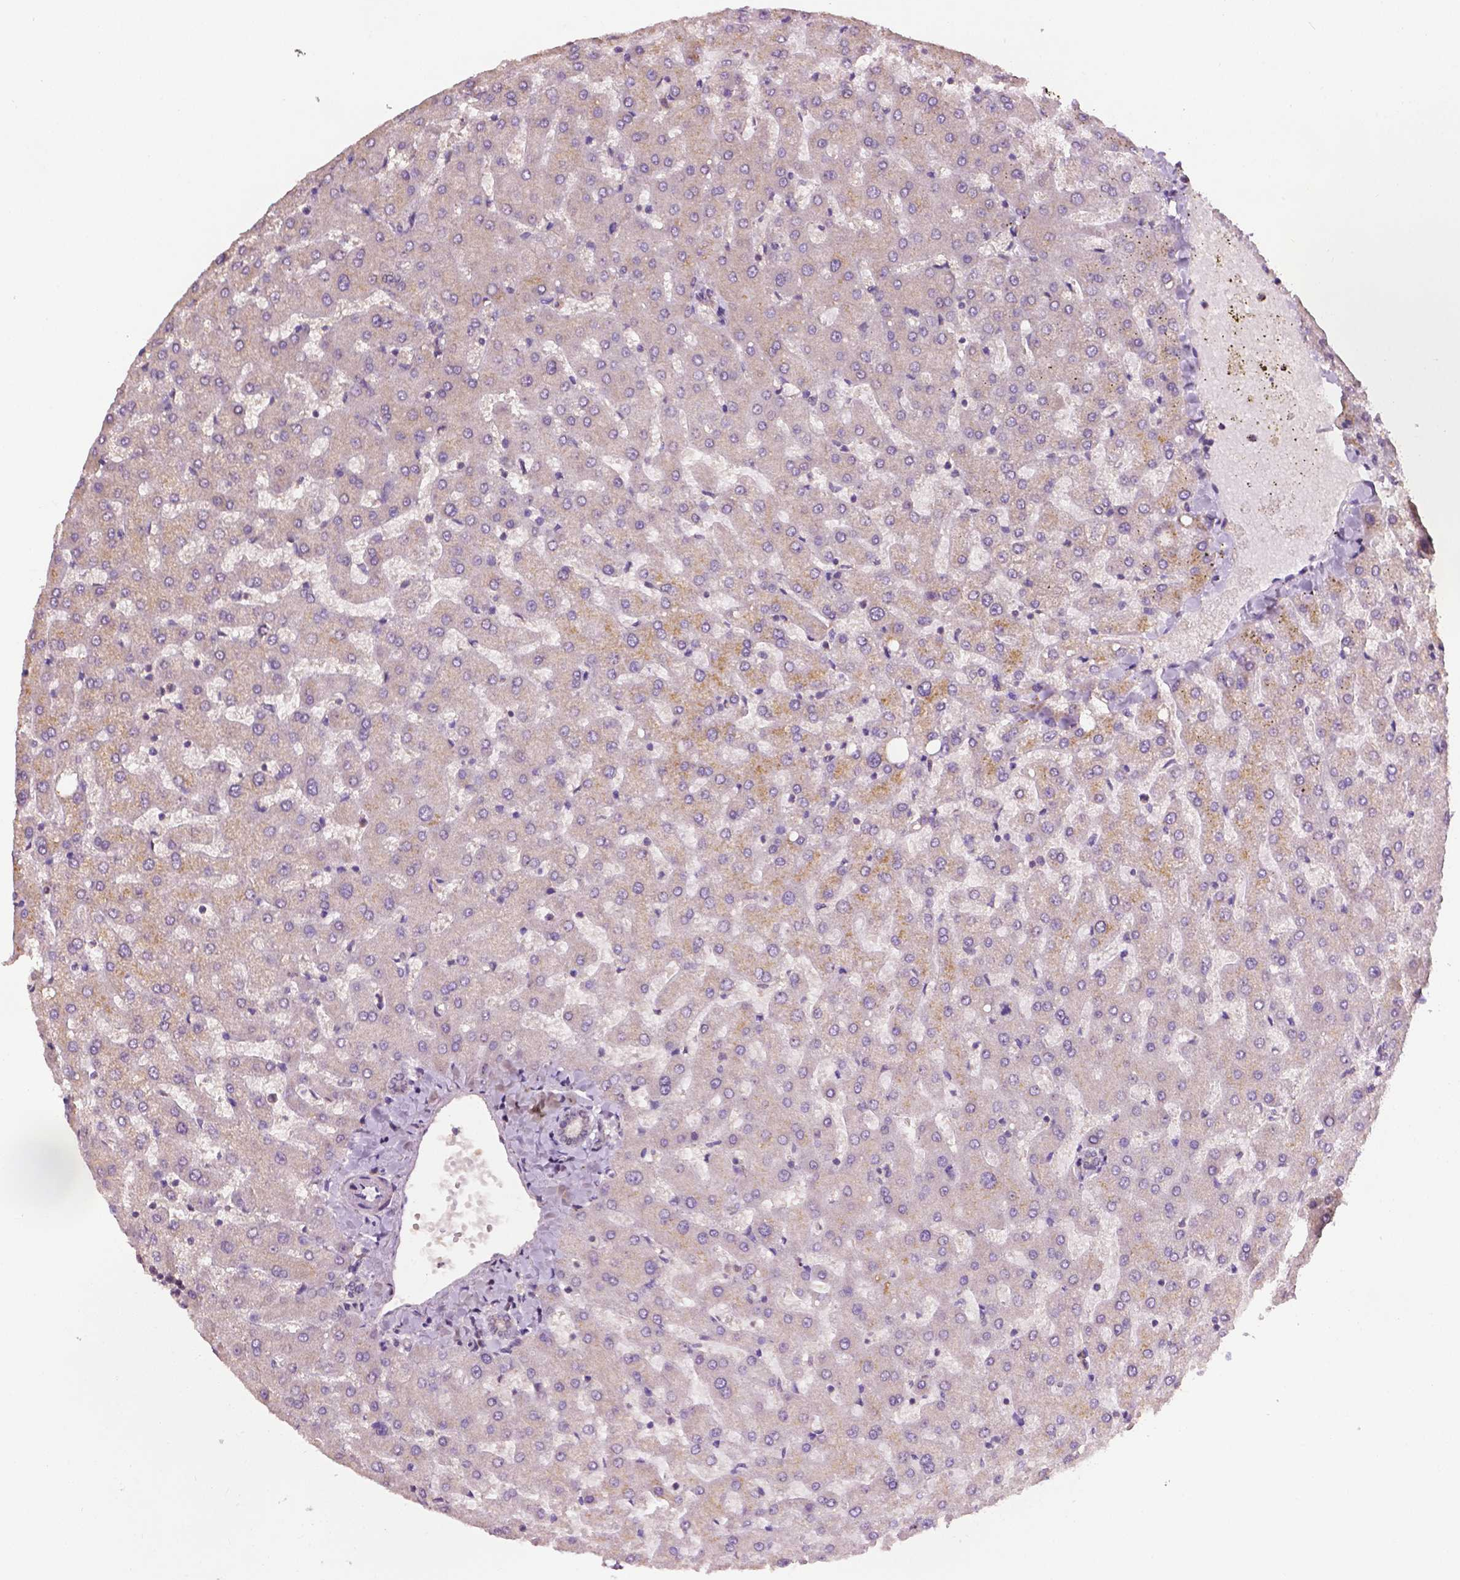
{"staining": {"intensity": "negative", "quantity": "none", "location": "none"}, "tissue": "liver", "cell_type": "Cholangiocytes", "image_type": "normal", "snomed": [{"axis": "morphology", "description": "Normal tissue, NOS"}, {"axis": "topography", "description": "Liver"}], "caption": "Liver was stained to show a protein in brown. There is no significant expression in cholangiocytes. (DAB (3,3'-diaminobenzidine) immunohistochemistry (IHC), high magnification).", "gene": "EBAG9", "patient": {"sex": "female", "age": 50}}